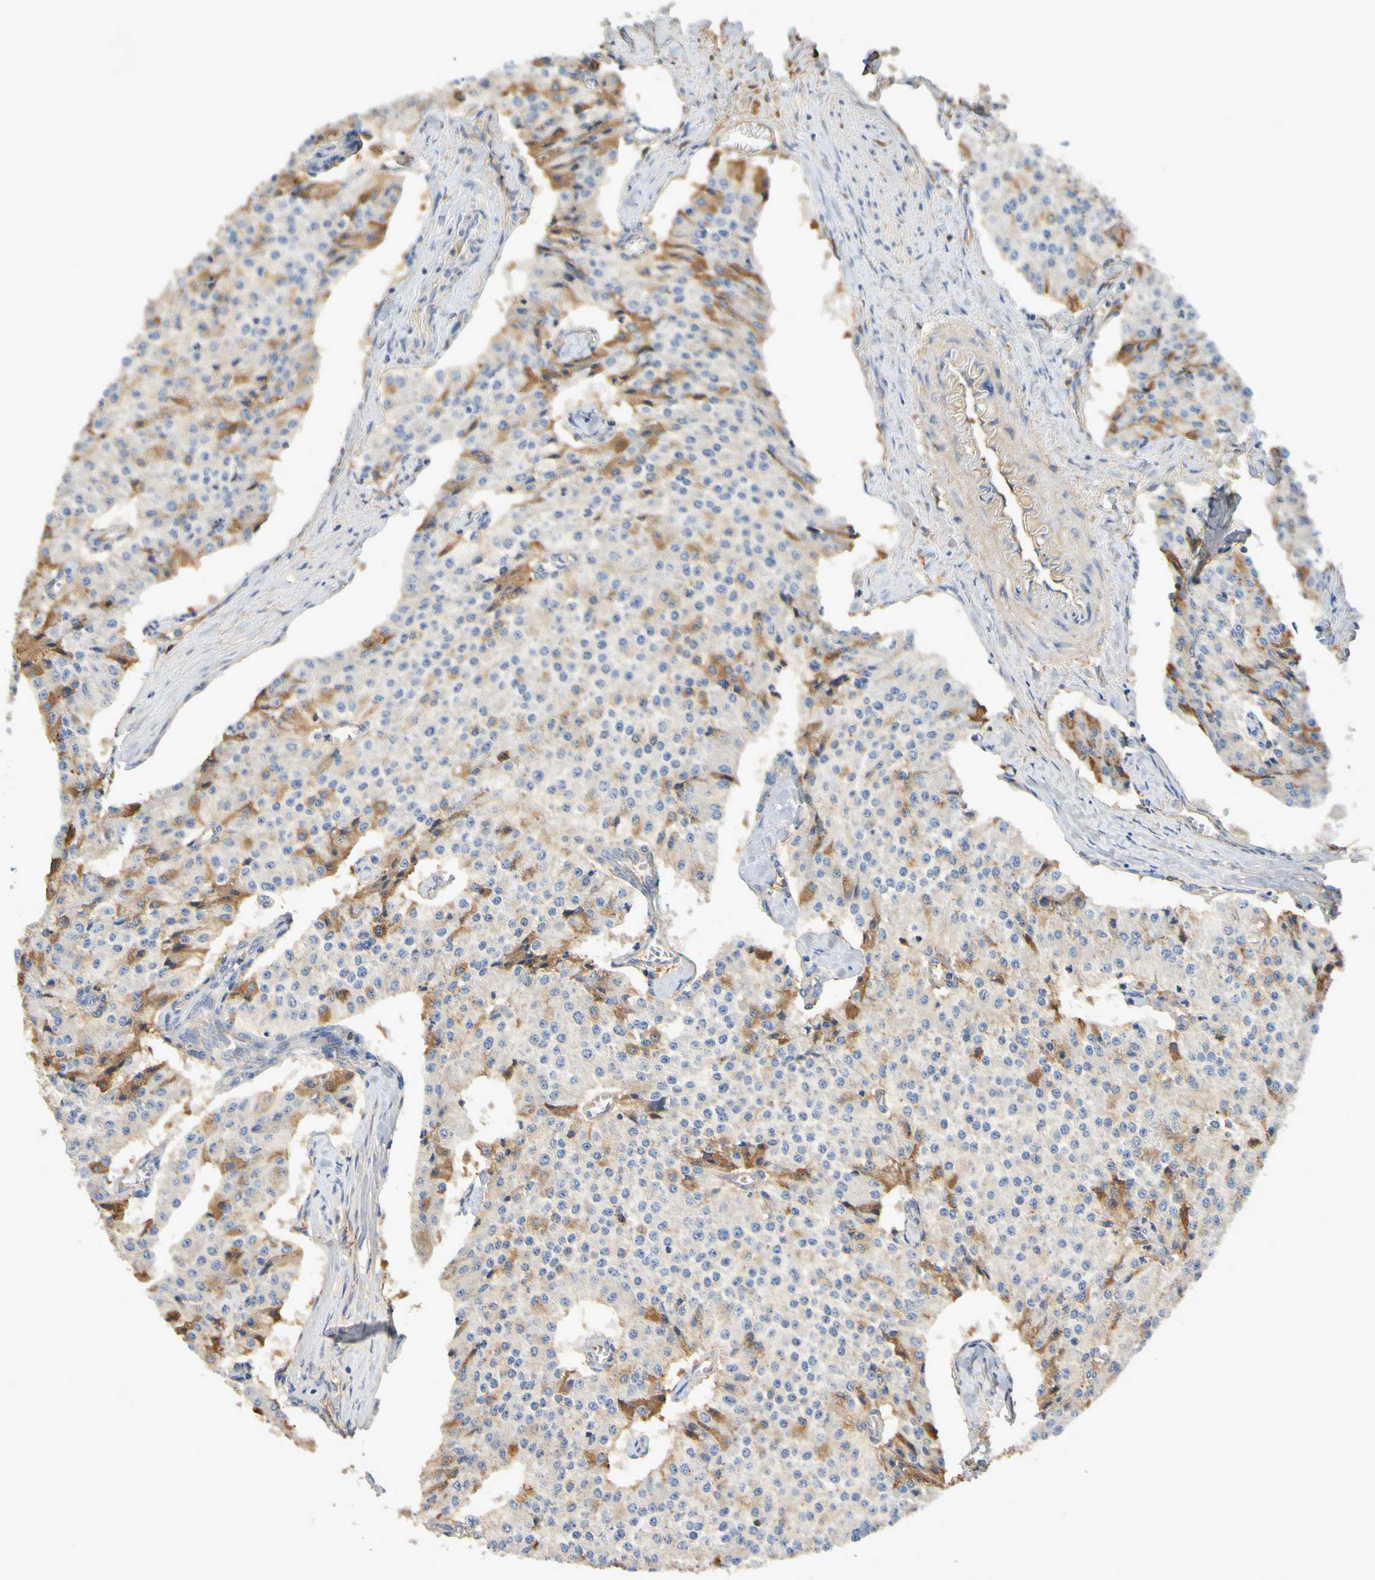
{"staining": {"intensity": "moderate", "quantity": "25%-75%", "location": "cytoplasmic/membranous"}, "tissue": "carcinoid", "cell_type": "Tumor cells", "image_type": "cancer", "snomed": [{"axis": "morphology", "description": "Carcinoid, malignant, NOS"}, {"axis": "topography", "description": "Colon"}], "caption": "Tumor cells show medium levels of moderate cytoplasmic/membranous positivity in about 25%-75% of cells in carcinoid. The staining is performed using DAB (3,3'-diaminobenzidine) brown chromogen to label protein expression. The nuclei are counter-stained blue using hematoxylin.", "gene": "GAB3", "patient": {"sex": "female", "age": 52}}